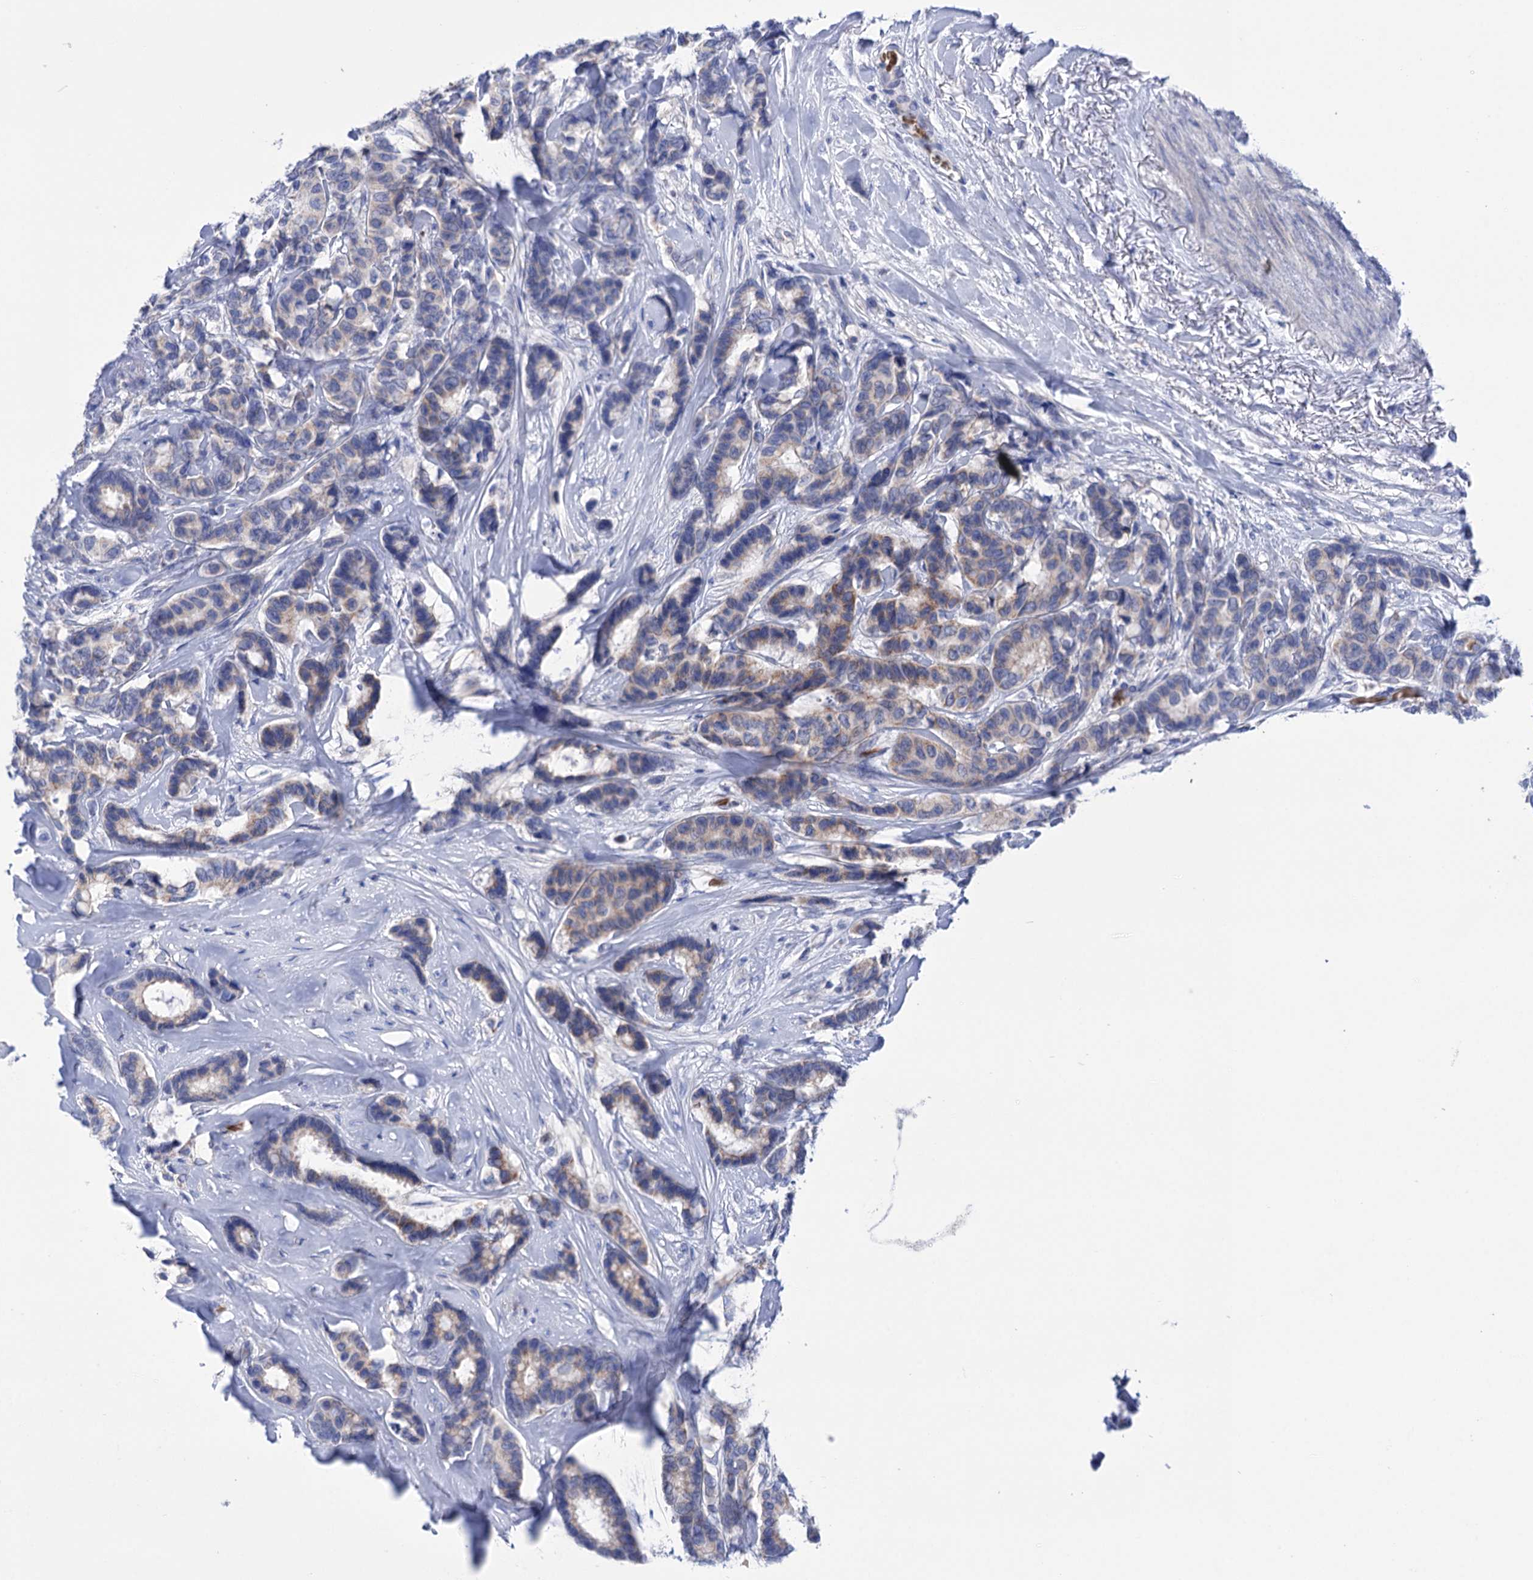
{"staining": {"intensity": "weak", "quantity": "<25%", "location": "cytoplasmic/membranous"}, "tissue": "breast cancer", "cell_type": "Tumor cells", "image_type": "cancer", "snomed": [{"axis": "morphology", "description": "Duct carcinoma"}, {"axis": "topography", "description": "Breast"}], "caption": "Tumor cells are negative for brown protein staining in breast cancer (invasive ductal carcinoma).", "gene": "YARS2", "patient": {"sex": "female", "age": 87}}